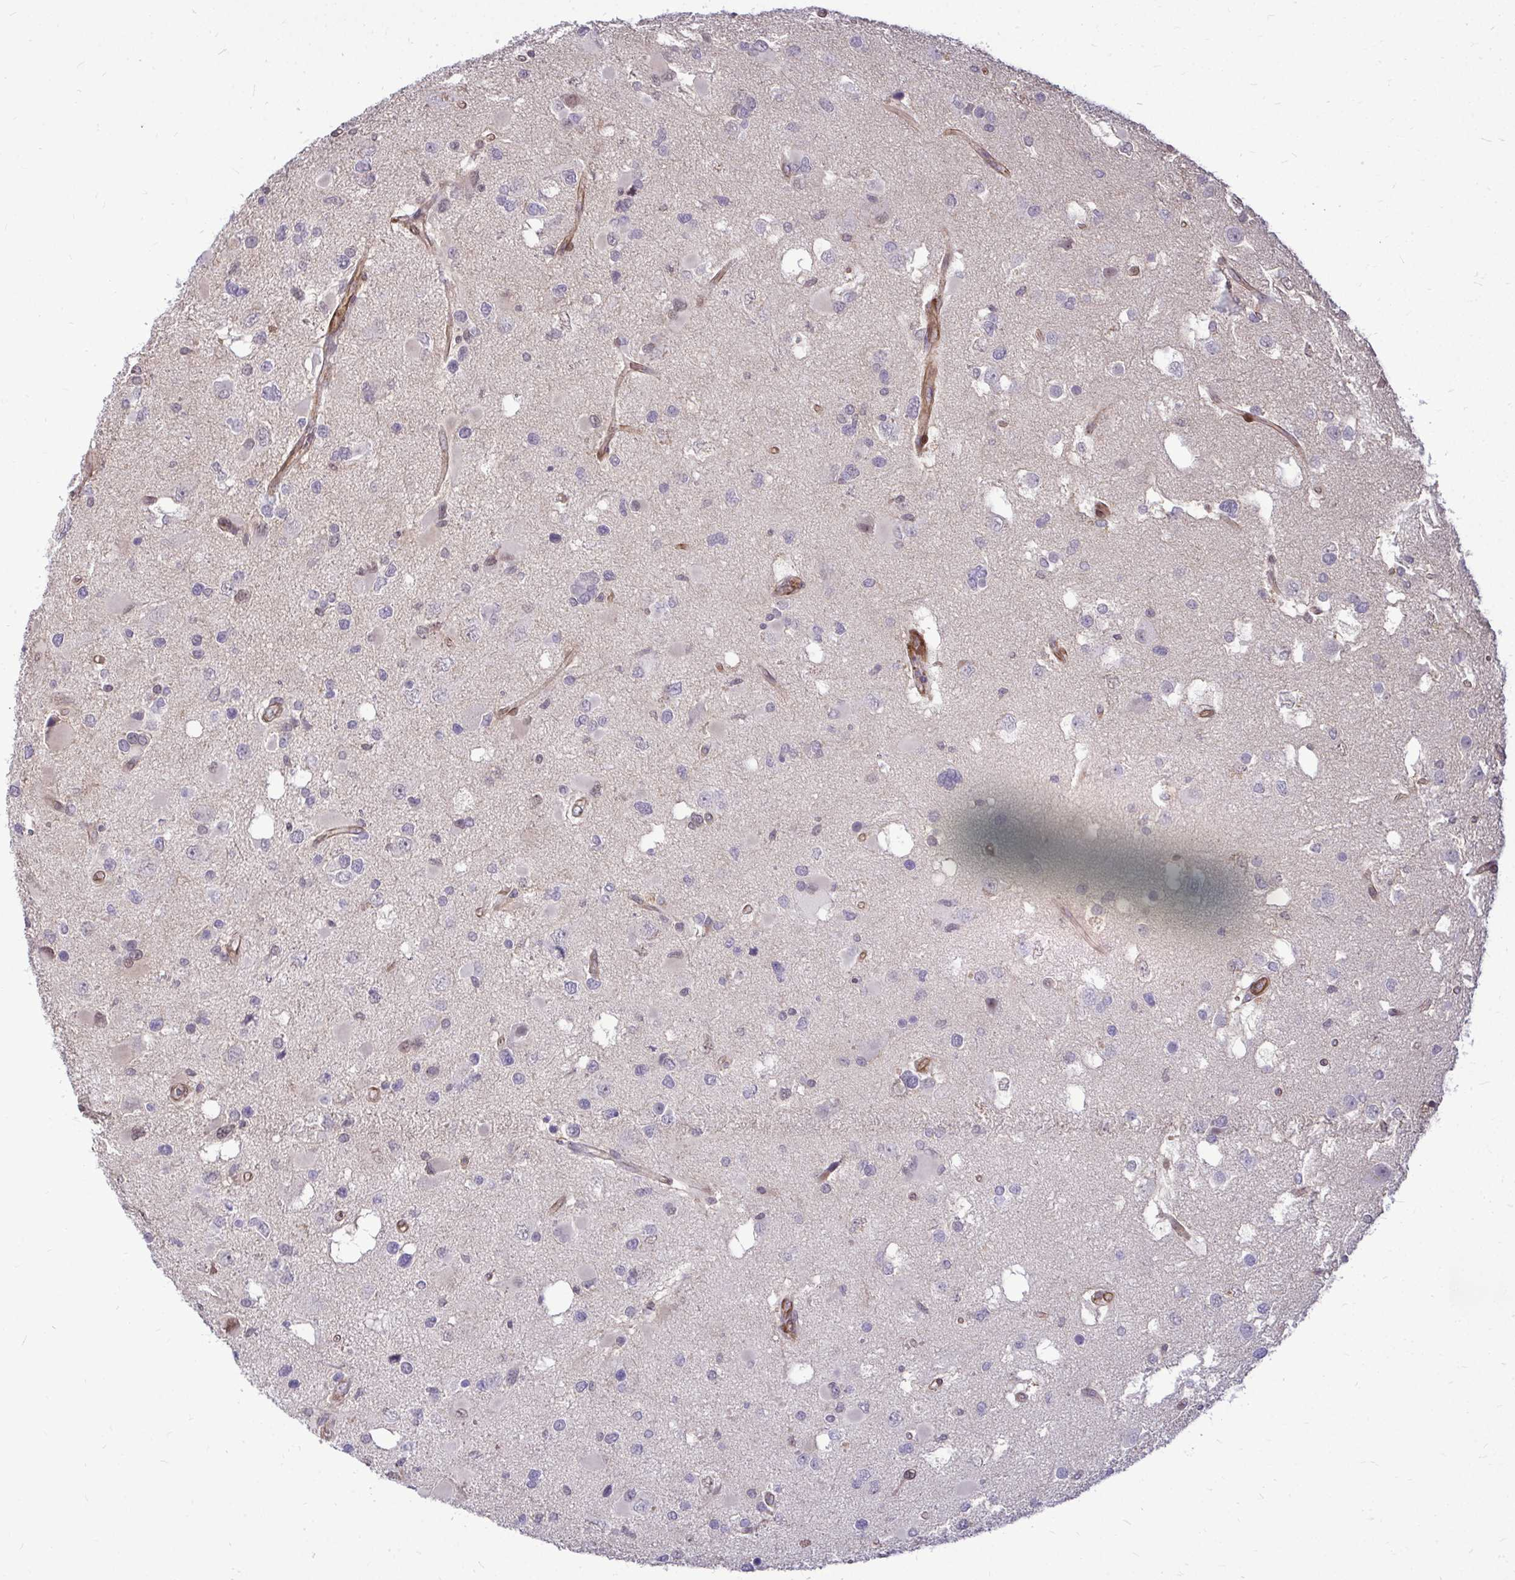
{"staining": {"intensity": "negative", "quantity": "none", "location": "none"}, "tissue": "glioma", "cell_type": "Tumor cells", "image_type": "cancer", "snomed": [{"axis": "morphology", "description": "Glioma, malignant, High grade"}, {"axis": "topography", "description": "Brain"}], "caption": "The photomicrograph reveals no significant positivity in tumor cells of malignant glioma (high-grade).", "gene": "TRIP6", "patient": {"sex": "male", "age": 53}}